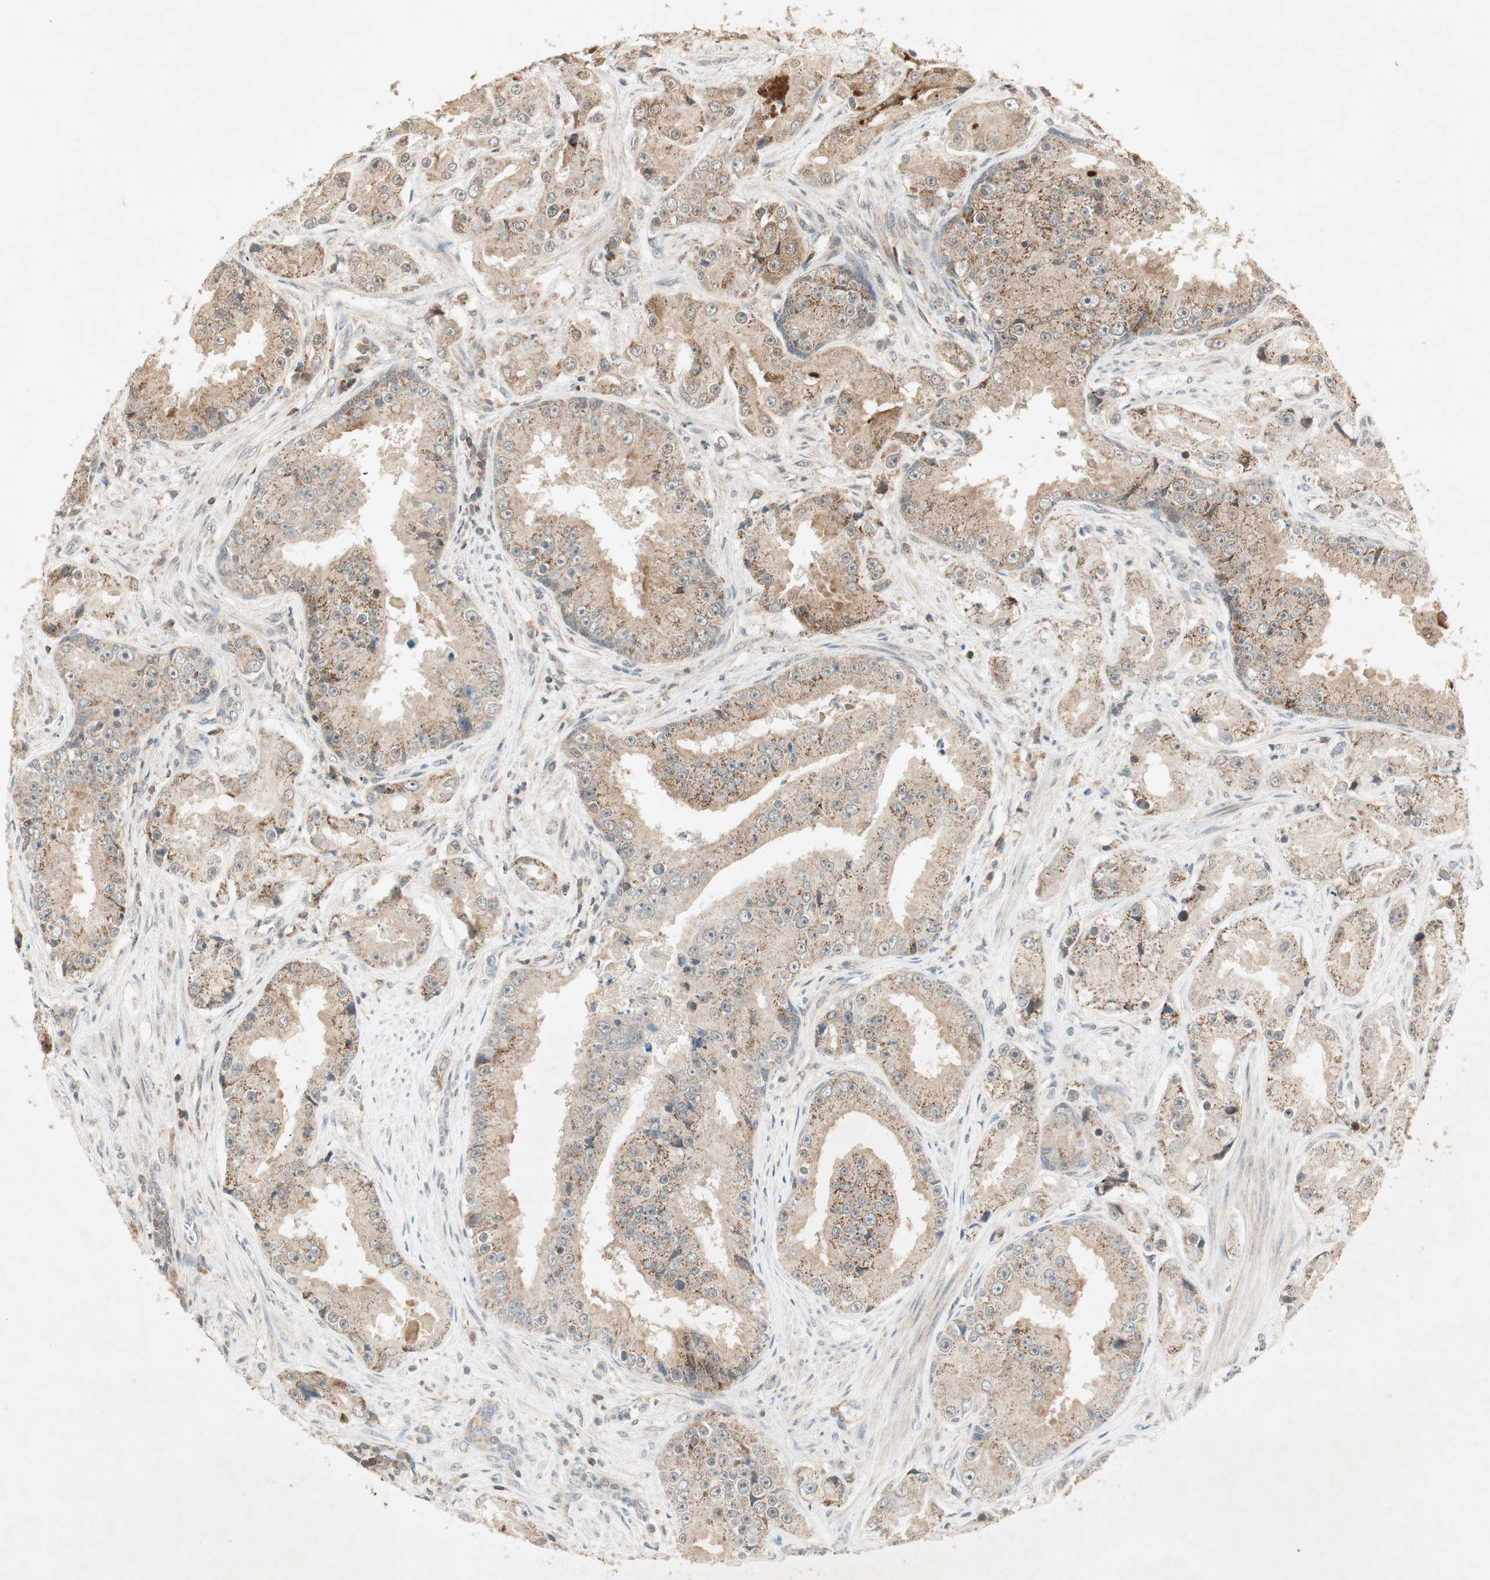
{"staining": {"intensity": "moderate", "quantity": ">75%", "location": "cytoplasmic/membranous"}, "tissue": "prostate cancer", "cell_type": "Tumor cells", "image_type": "cancer", "snomed": [{"axis": "morphology", "description": "Adenocarcinoma, High grade"}, {"axis": "topography", "description": "Prostate"}], "caption": "Protein staining displays moderate cytoplasmic/membranous staining in about >75% of tumor cells in prostate cancer.", "gene": "USP2", "patient": {"sex": "male", "age": 73}}